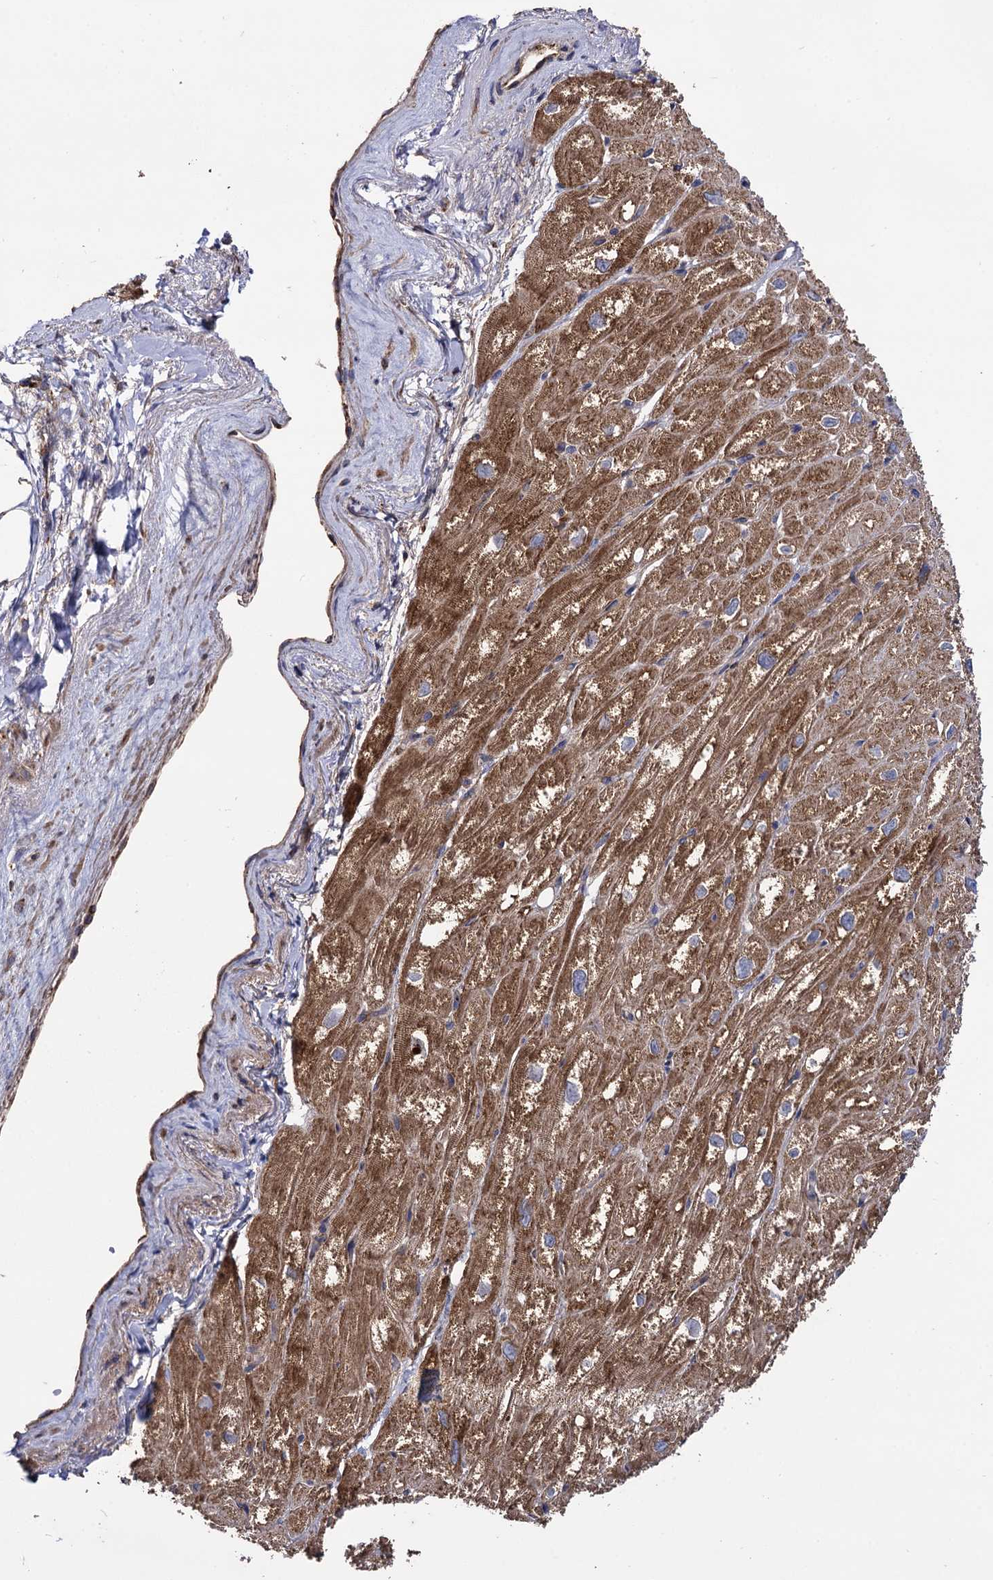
{"staining": {"intensity": "moderate", "quantity": ">75%", "location": "cytoplasmic/membranous"}, "tissue": "heart muscle", "cell_type": "Cardiomyocytes", "image_type": "normal", "snomed": [{"axis": "morphology", "description": "Normal tissue, NOS"}, {"axis": "topography", "description": "Heart"}], "caption": "Moderate cytoplasmic/membranous expression is identified in about >75% of cardiomyocytes in unremarkable heart muscle. (DAB IHC, brown staining for protein, blue staining for nuclei).", "gene": "IQCH", "patient": {"sex": "male", "age": 50}}